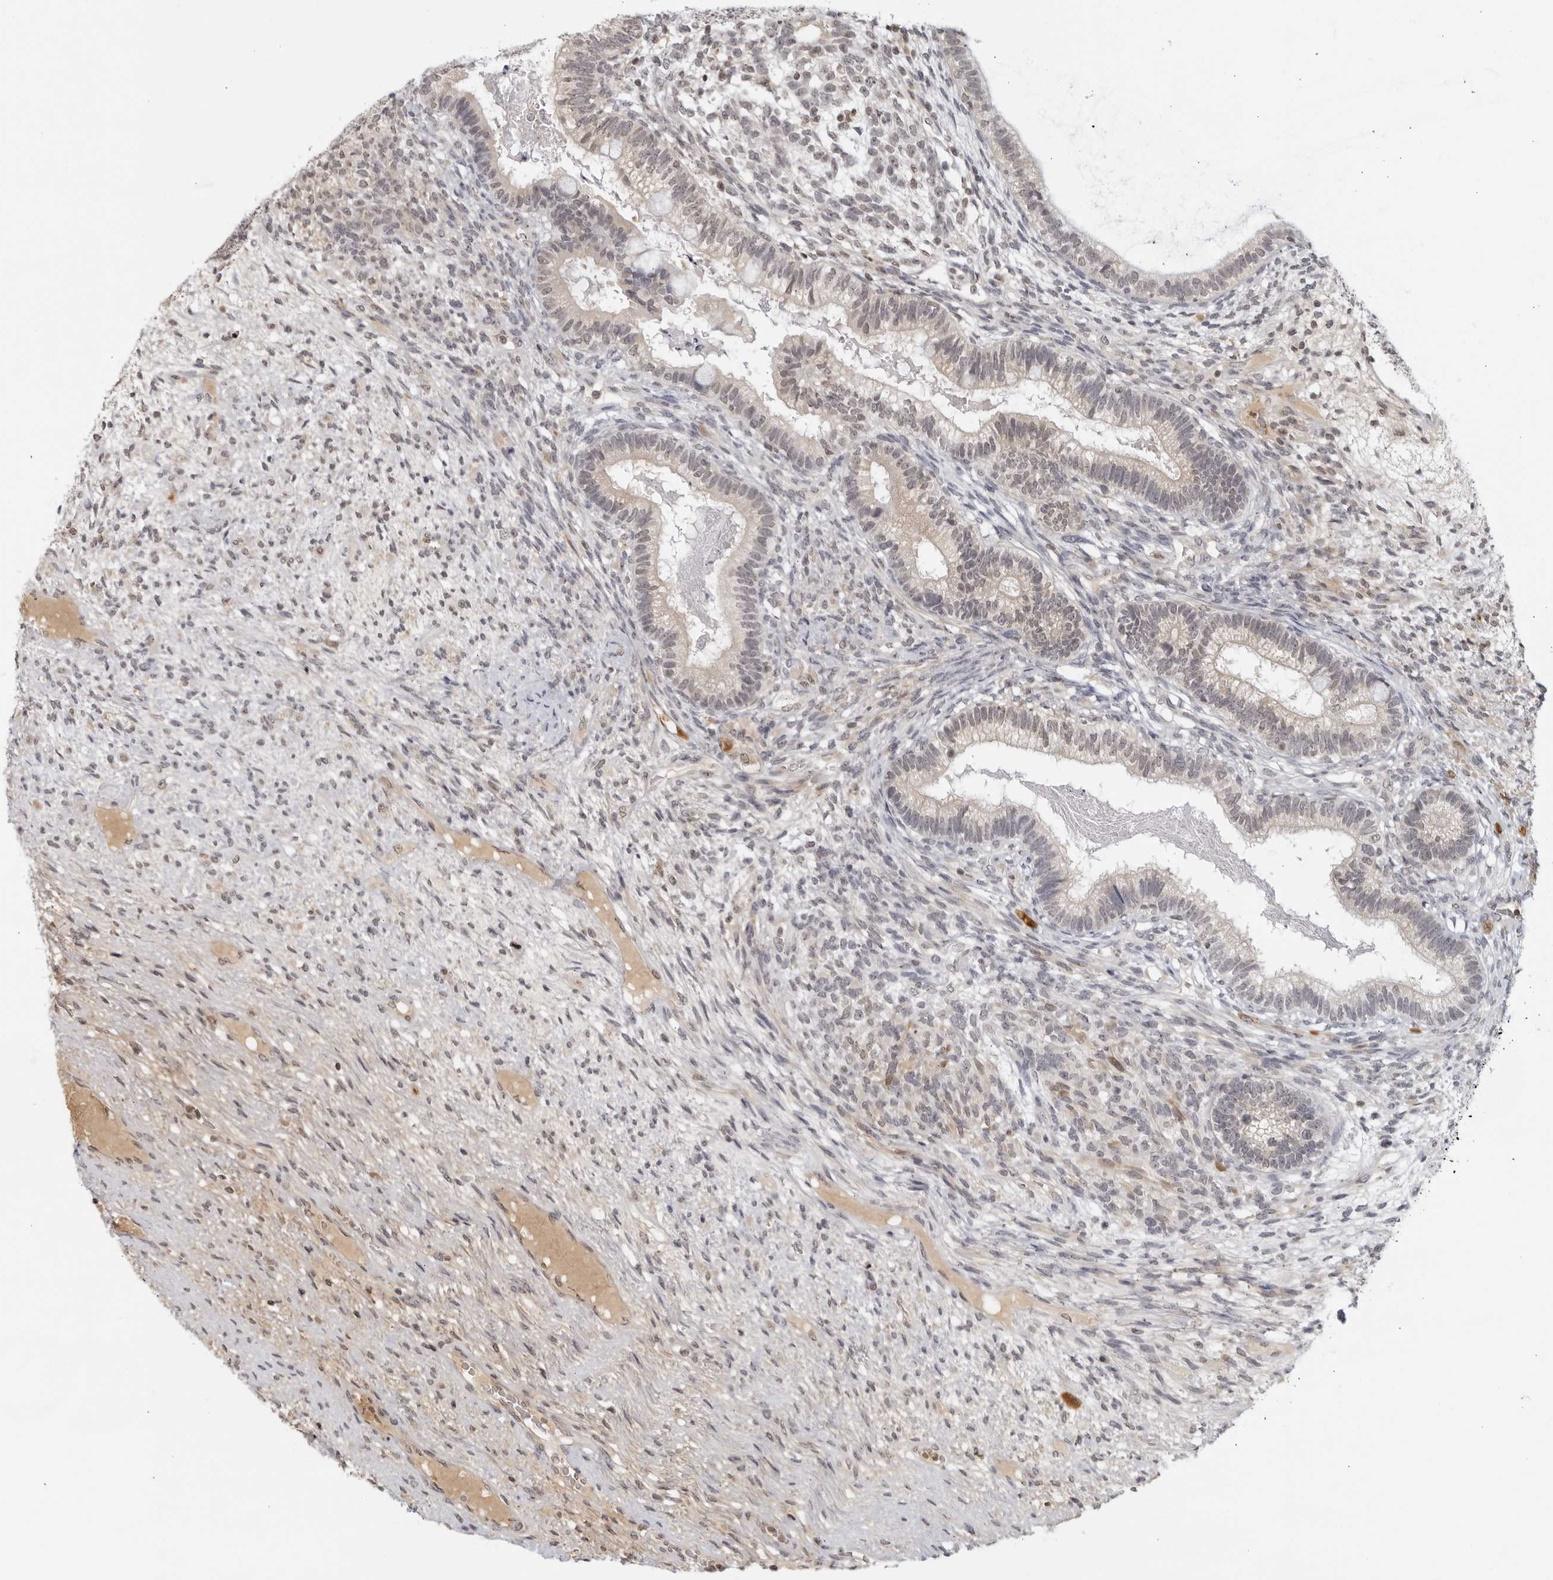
{"staining": {"intensity": "weak", "quantity": "<25%", "location": "nuclear"}, "tissue": "testis cancer", "cell_type": "Tumor cells", "image_type": "cancer", "snomed": [{"axis": "morphology", "description": "Seminoma, NOS"}, {"axis": "morphology", "description": "Carcinoma, Embryonal, NOS"}, {"axis": "topography", "description": "Testis"}], "caption": "This is an IHC micrograph of embryonal carcinoma (testis). There is no positivity in tumor cells.", "gene": "CC2D1B", "patient": {"sex": "male", "age": 28}}